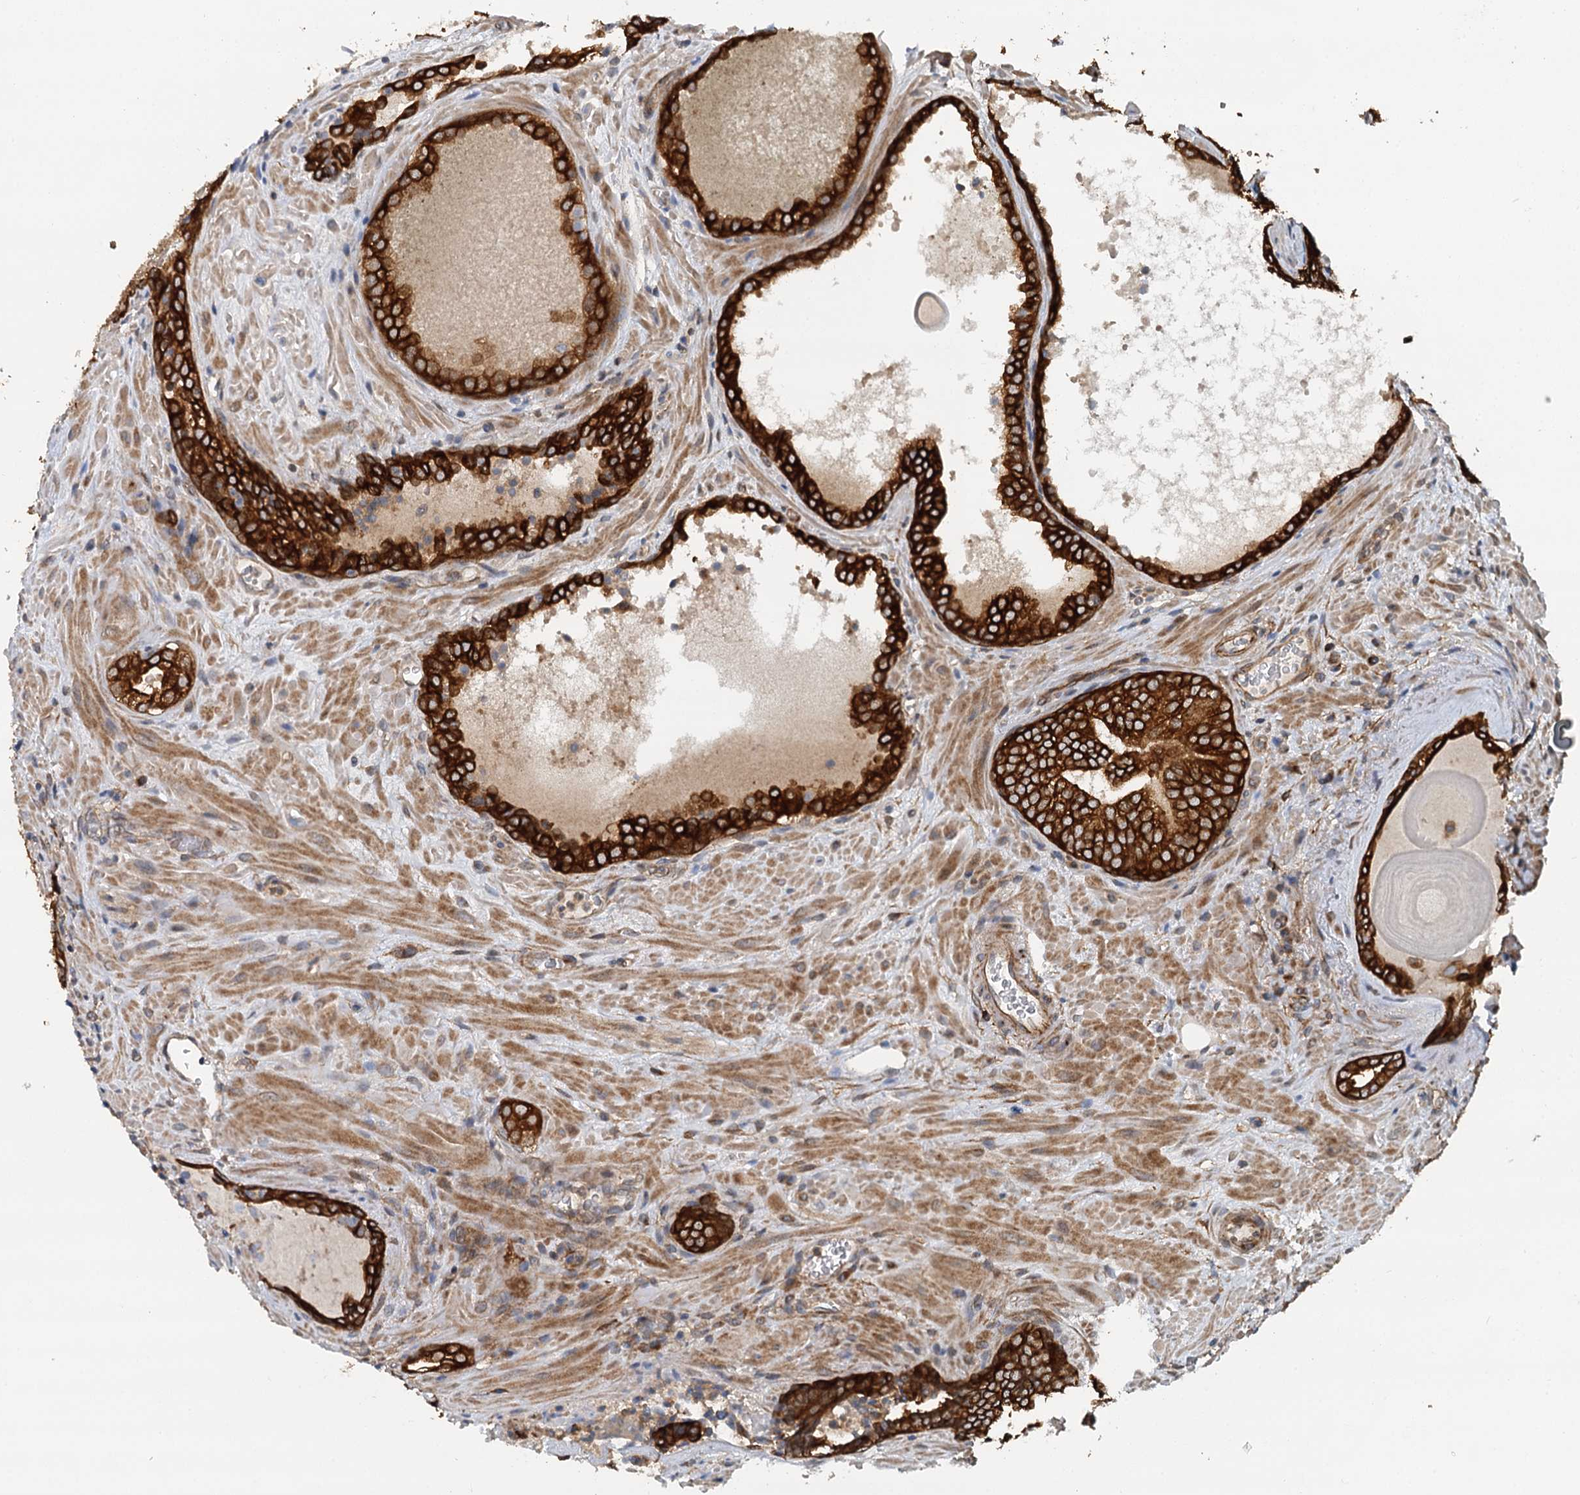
{"staining": {"intensity": "strong", "quantity": ">75%", "location": "cytoplasmic/membranous"}, "tissue": "prostate cancer", "cell_type": "Tumor cells", "image_type": "cancer", "snomed": [{"axis": "morphology", "description": "Adenocarcinoma, High grade"}, {"axis": "topography", "description": "Prostate"}], "caption": "Immunohistochemistry (DAB) staining of prostate cancer displays strong cytoplasmic/membranous protein staining in about >75% of tumor cells.", "gene": "LRRK2", "patient": {"sex": "male", "age": 66}}